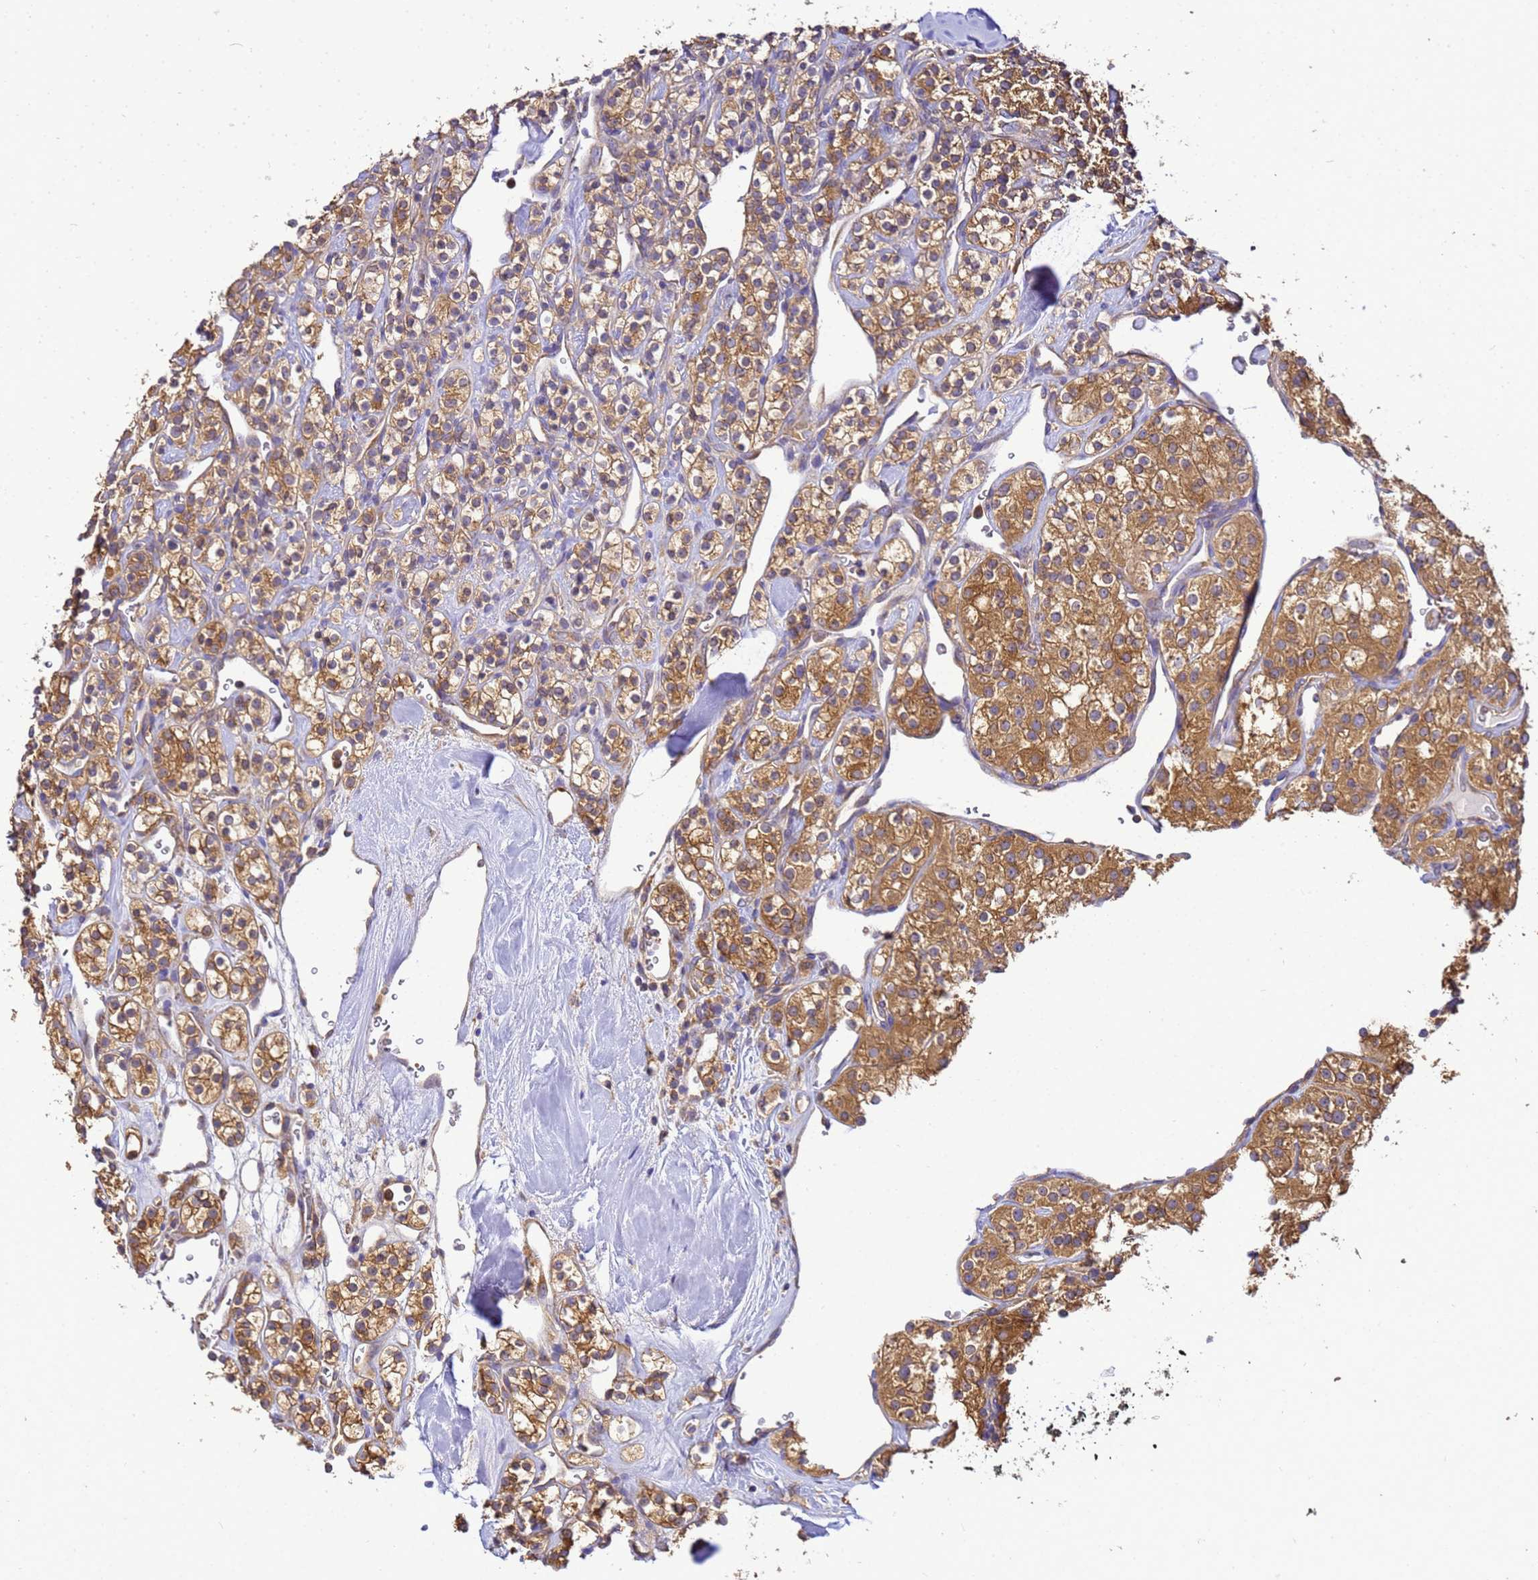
{"staining": {"intensity": "moderate", "quantity": ">75%", "location": "cytoplasmic/membranous"}, "tissue": "renal cancer", "cell_type": "Tumor cells", "image_type": "cancer", "snomed": [{"axis": "morphology", "description": "Adenocarcinoma, NOS"}, {"axis": "topography", "description": "Kidney"}], "caption": "Immunohistochemistry image of human renal cancer stained for a protein (brown), which displays medium levels of moderate cytoplasmic/membranous staining in about >75% of tumor cells.", "gene": "NARS1", "patient": {"sex": "male", "age": 77}}